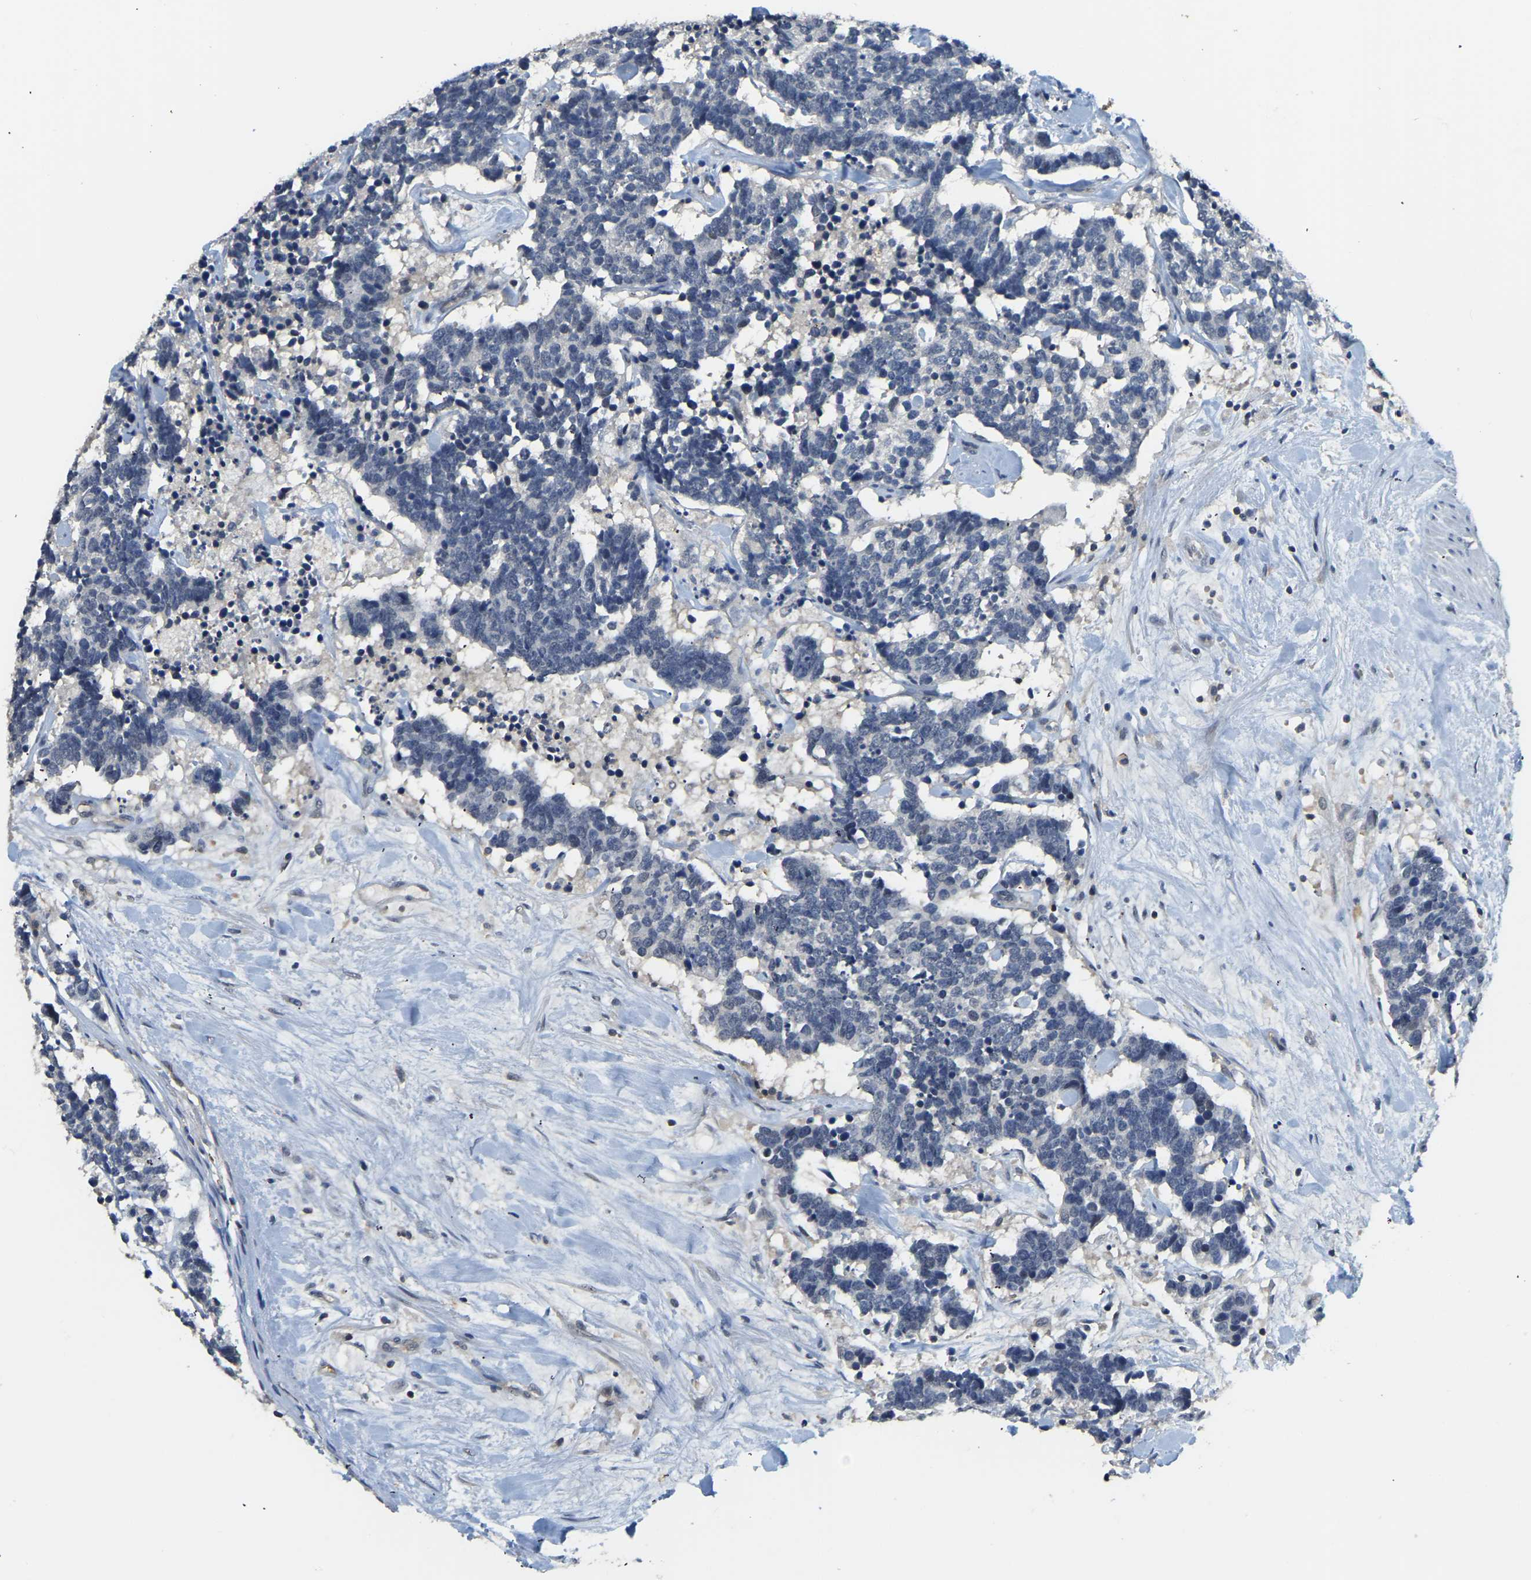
{"staining": {"intensity": "negative", "quantity": "none", "location": "none"}, "tissue": "carcinoid", "cell_type": "Tumor cells", "image_type": "cancer", "snomed": [{"axis": "morphology", "description": "Carcinoma, NOS"}, {"axis": "morphology", "description": "Carcinoid, malignant, NOS"}, {"axis": "topography", "description": "Urinary bladder"}], "caption": "A high-resolution photomicrograph shows immunohistochemistry staining of carcinoid, which reveals no significant staining in tumor cells.", "gene": "AHNAK", "patient": {"sex": "male", "age": 57}}